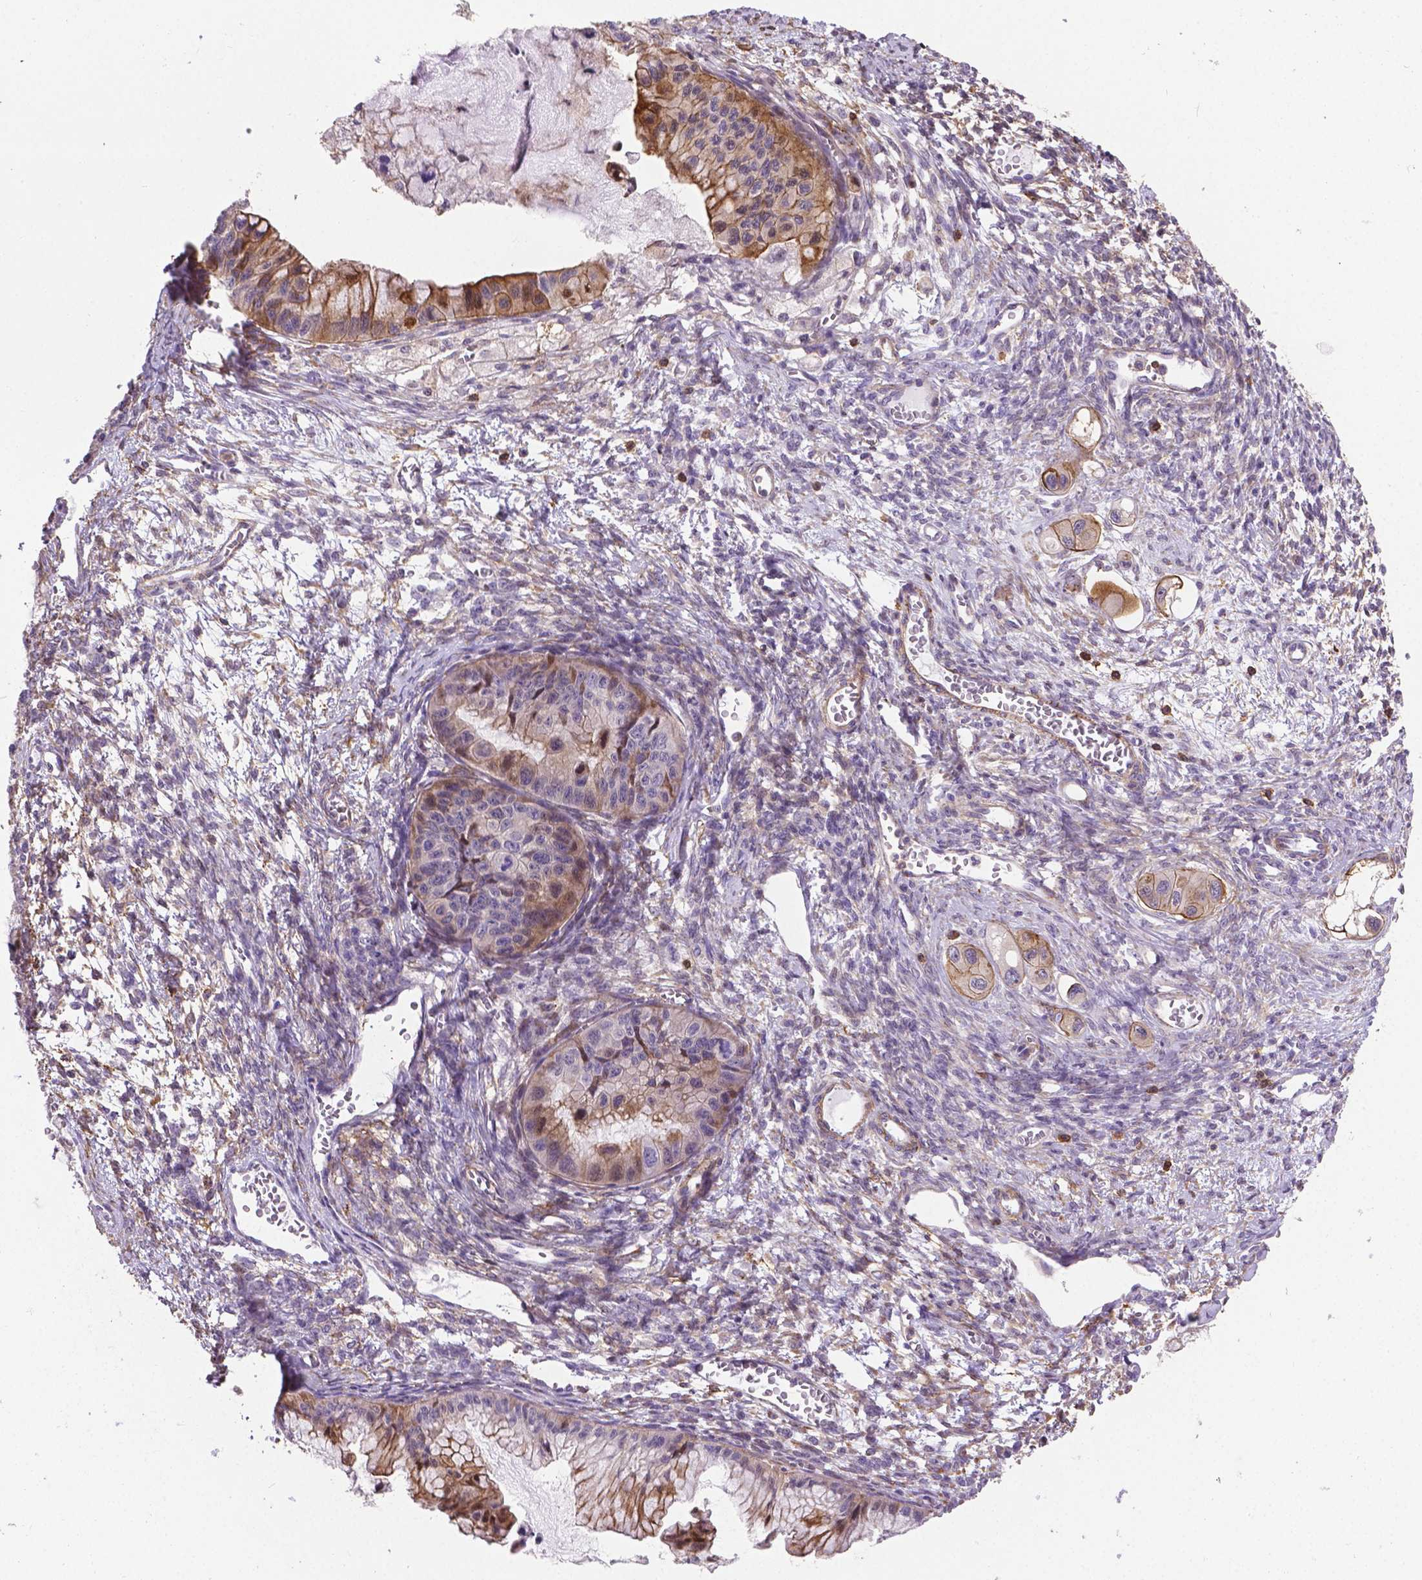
{"staining": {"intensity": "moderate", "quantity": "<25%", "location": "cytoplasmic/membranous"}, "tissue": "ovarian cancer", "cell_type": "Tumor cells", "image_type": "cancer", "snomed": [{"axis": "morphology", "description": "Cystadenocarcinoma, mucinous, NOS"}, {"axis": "topography", "description": "Ovary"}], "caption": "Immunohistochemistry (IHC) histopathology image of neoplastic tissue: ovarian cancer stained using immunohistochemistry (IHC) reveals low levels of moderate protein expression localized specifically in the cytoplasmic/membranous of tumor cells, appearing as a cytoplasmic/membranous brown color.", "gene": "ACAD10", "patient": {"sex": "female", "age": 72}}